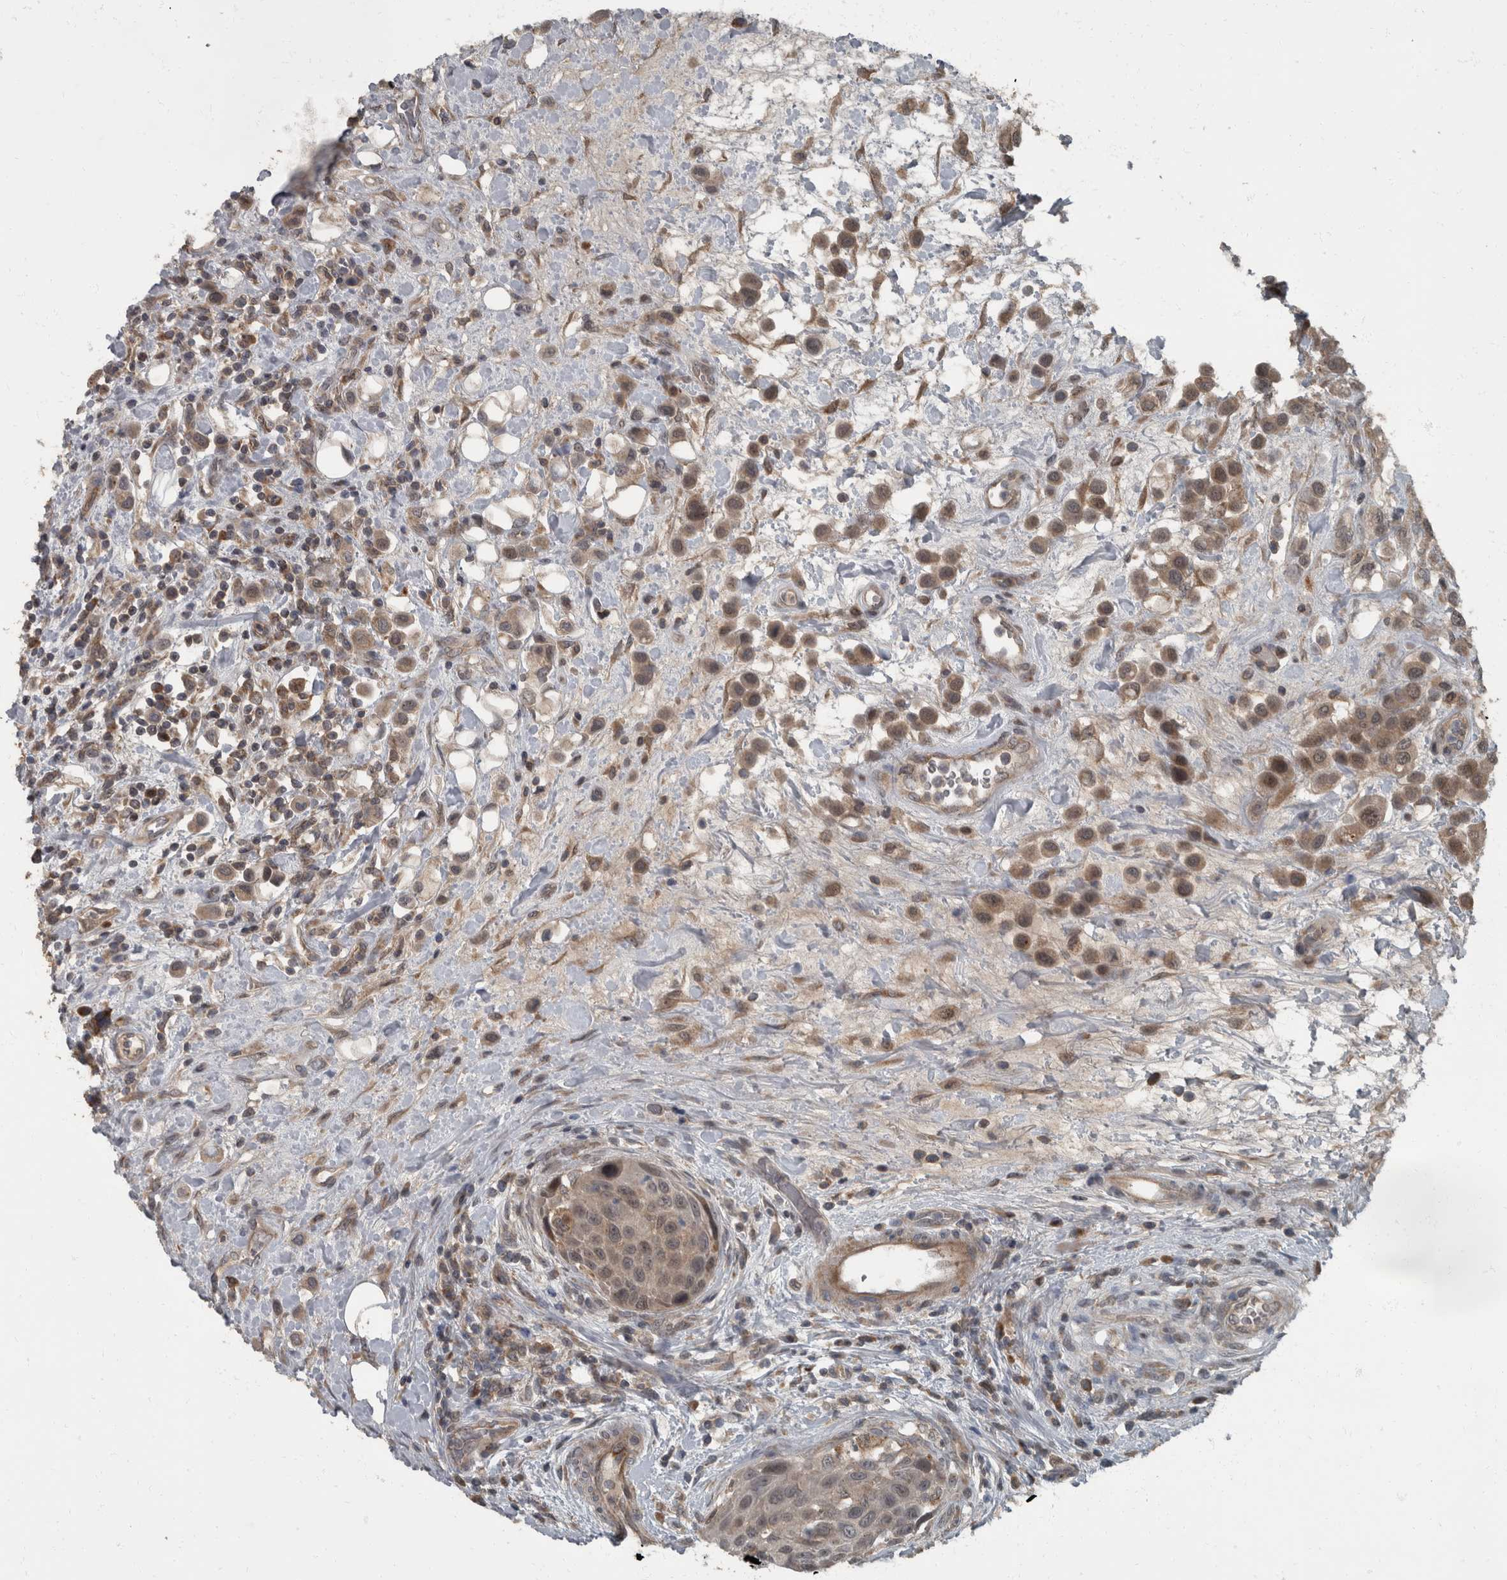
{"staining": {"intensity": "weak", "quantity": ">75%", "location": "cytoplasmic/membranous,nuclear"}, "tissue": "urothelial cancer", "cell_type": "Tumor cells", "image_type": "cancer", "snomed": [{"axis": "morphology", "description": "Urothelial carcinoma, High grade"}, {"axis": "topography", "description": "Urinary bladder"}], "caption": "Urothelial cancer stained with immunohistochemistry (IHC) demonstrates weak cytoplasmic/membranous and nuclear positivity in approximately >75% of tumor cells.", "gene": "RABGGTB", "patient": {"sex": "male", "age": 50}}